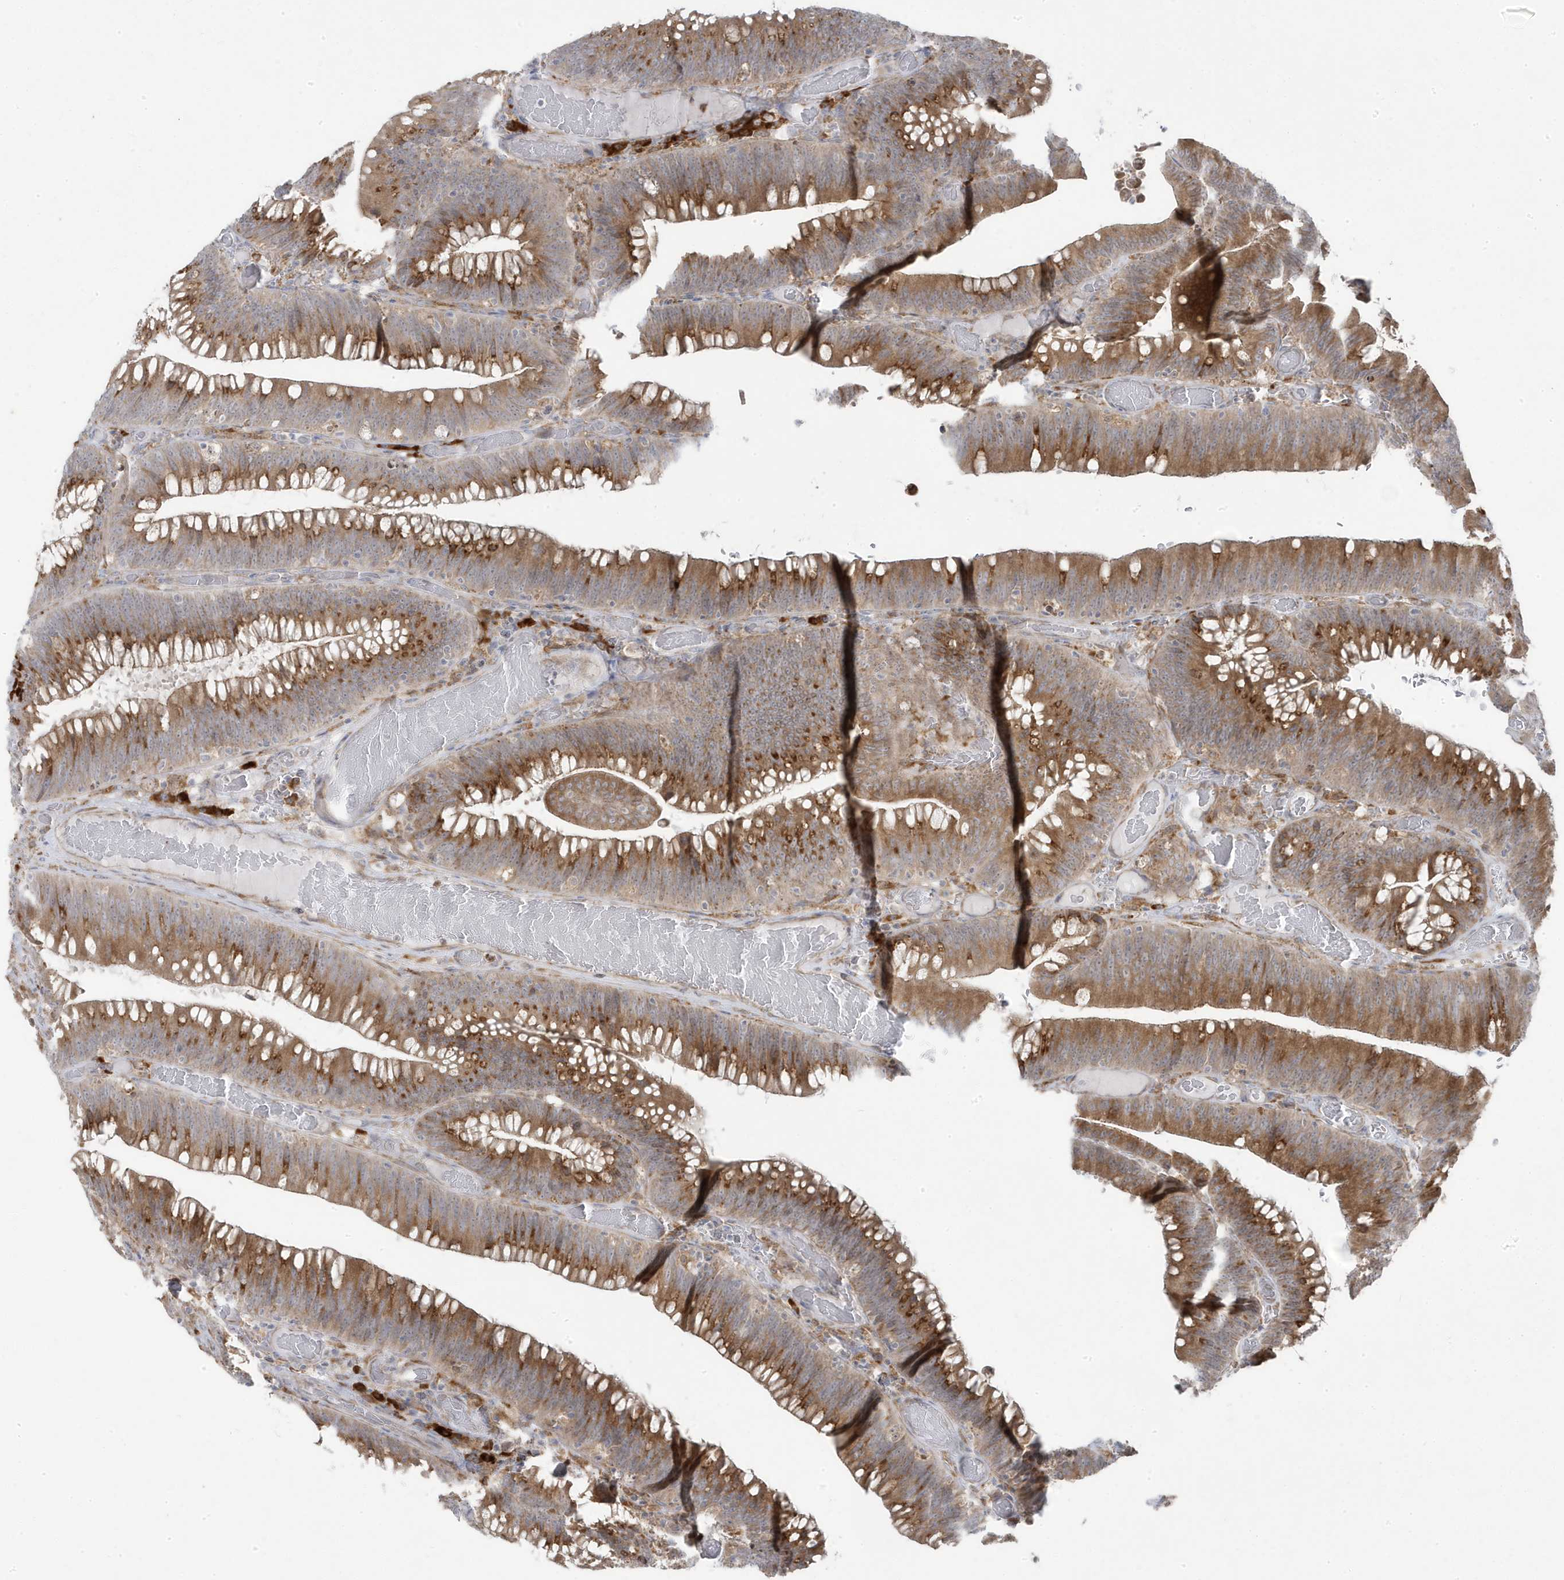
{"staining": {"intensity": "moderate", "quantity": ">75%", "location": "cytoplasmic/membranous"}, "tissue": "colorectal cancer", "cell_type": "Tumor cells", "image_type": "cancer", "snomed": [{"axis": "morphology", "description": "Normal tissue, NOS"}, {"axis": "topography", "description": "Colon"}], "caption": "High-magnification brightfield microscopy of colorectal cancer stained with DAB (brown) and counterstained with hematoxylin (blue). tumor cells exhibit moderate cytoplasmic/membranous expression is present in about>75% of cells.", "gene": "ZNF654", "patient": {"sex": "female", "age": 82}}